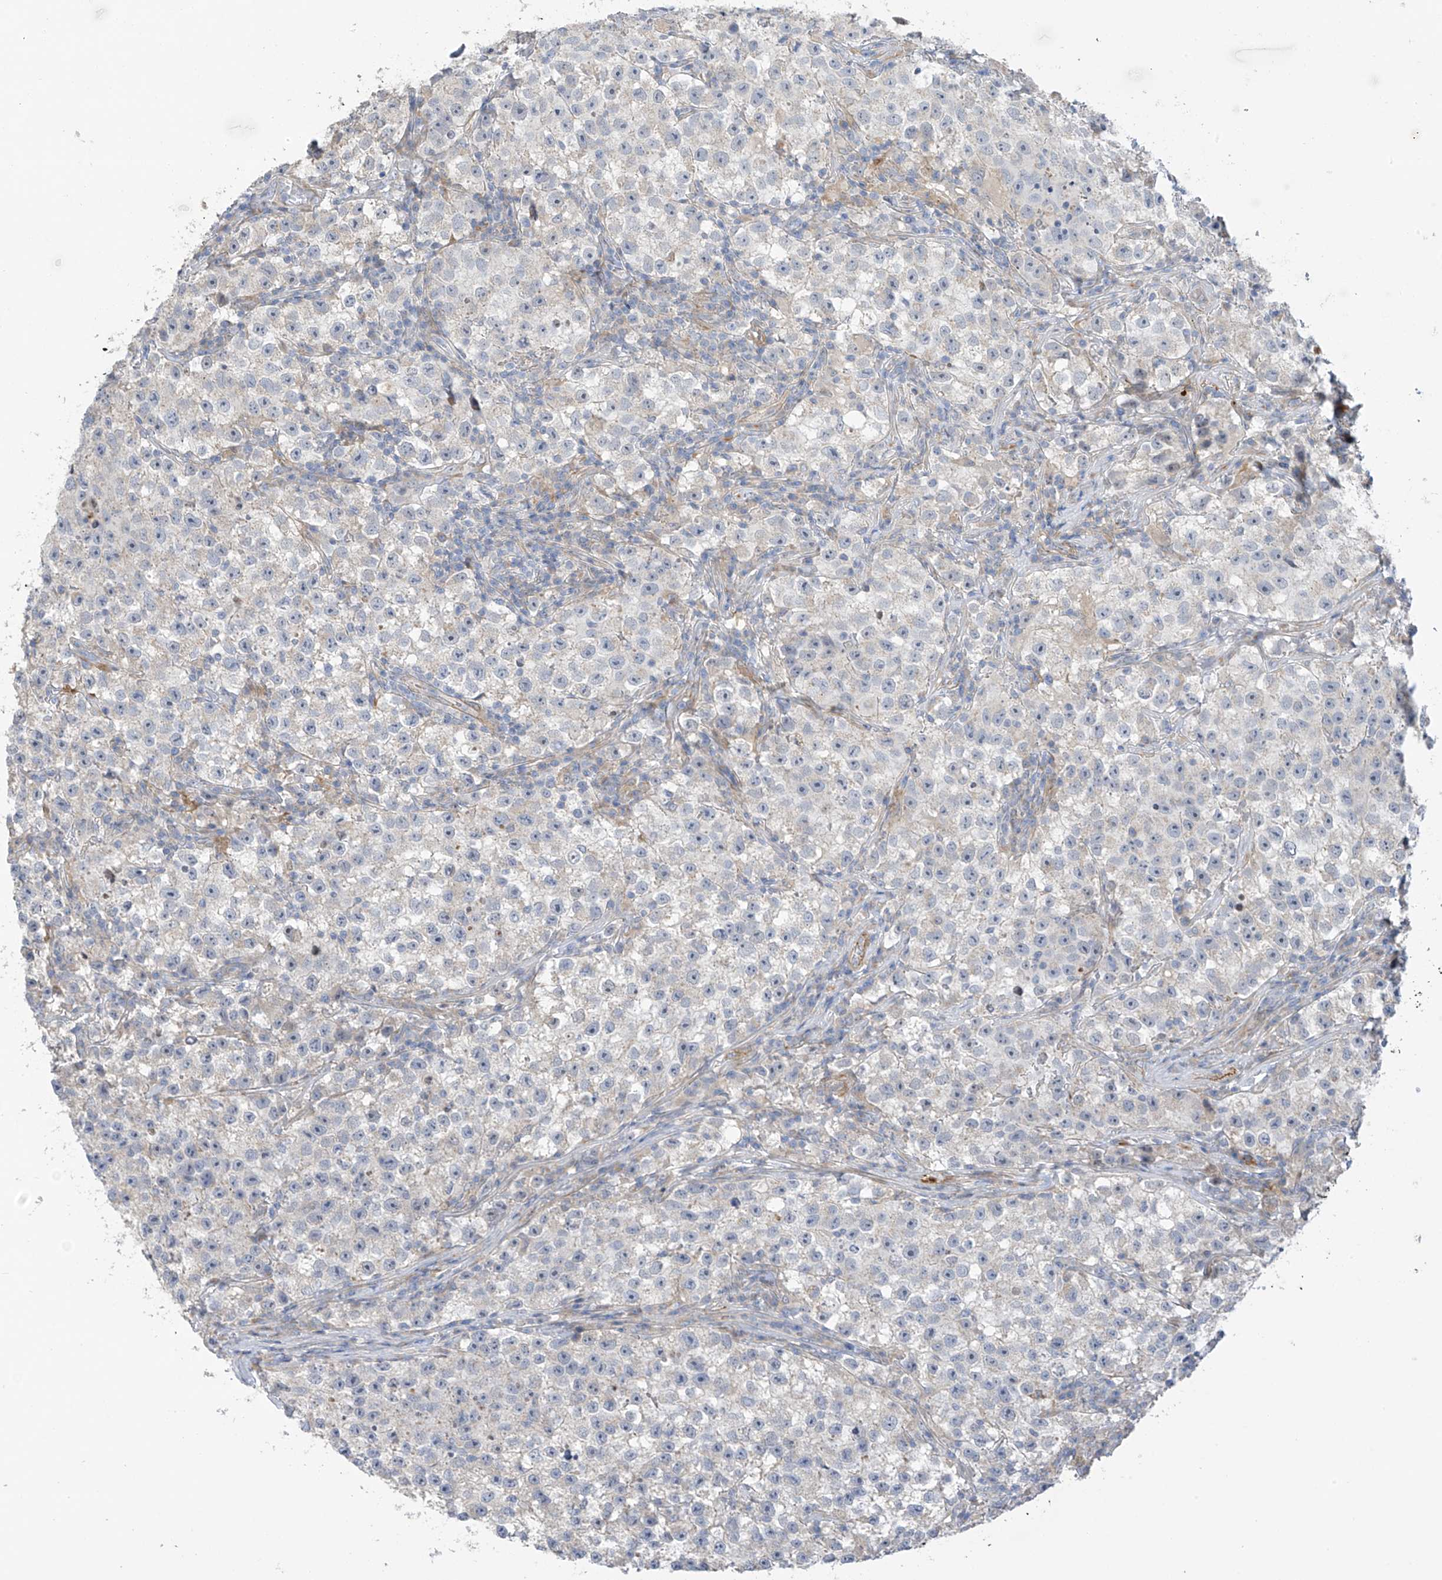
{"staining": {"intensity": "negative", "quantity": "none", "location": "none"}, "tissue": "testis cancer", "cell_type": "Tumor cells", "image_type": "cancer", "snomed": [{"axis": "morphology", "description": "Seminoma, NOS"}, {"axis": "topography", "description": "Testis"}], "caption": "Immunohistochemistry micrograph of testis cancer (seminoma) stained for a protein (brown), which exhibits no staining in tumor cells. Brightfield microscopy of immunohistochemistry stained with DAB (3,3'-diaminobenzidine) (brown) and hematoxylin (blue), captured at high magnification.", "gene": "ZNF641", "patient": {"sex": "male", "age": 22}}